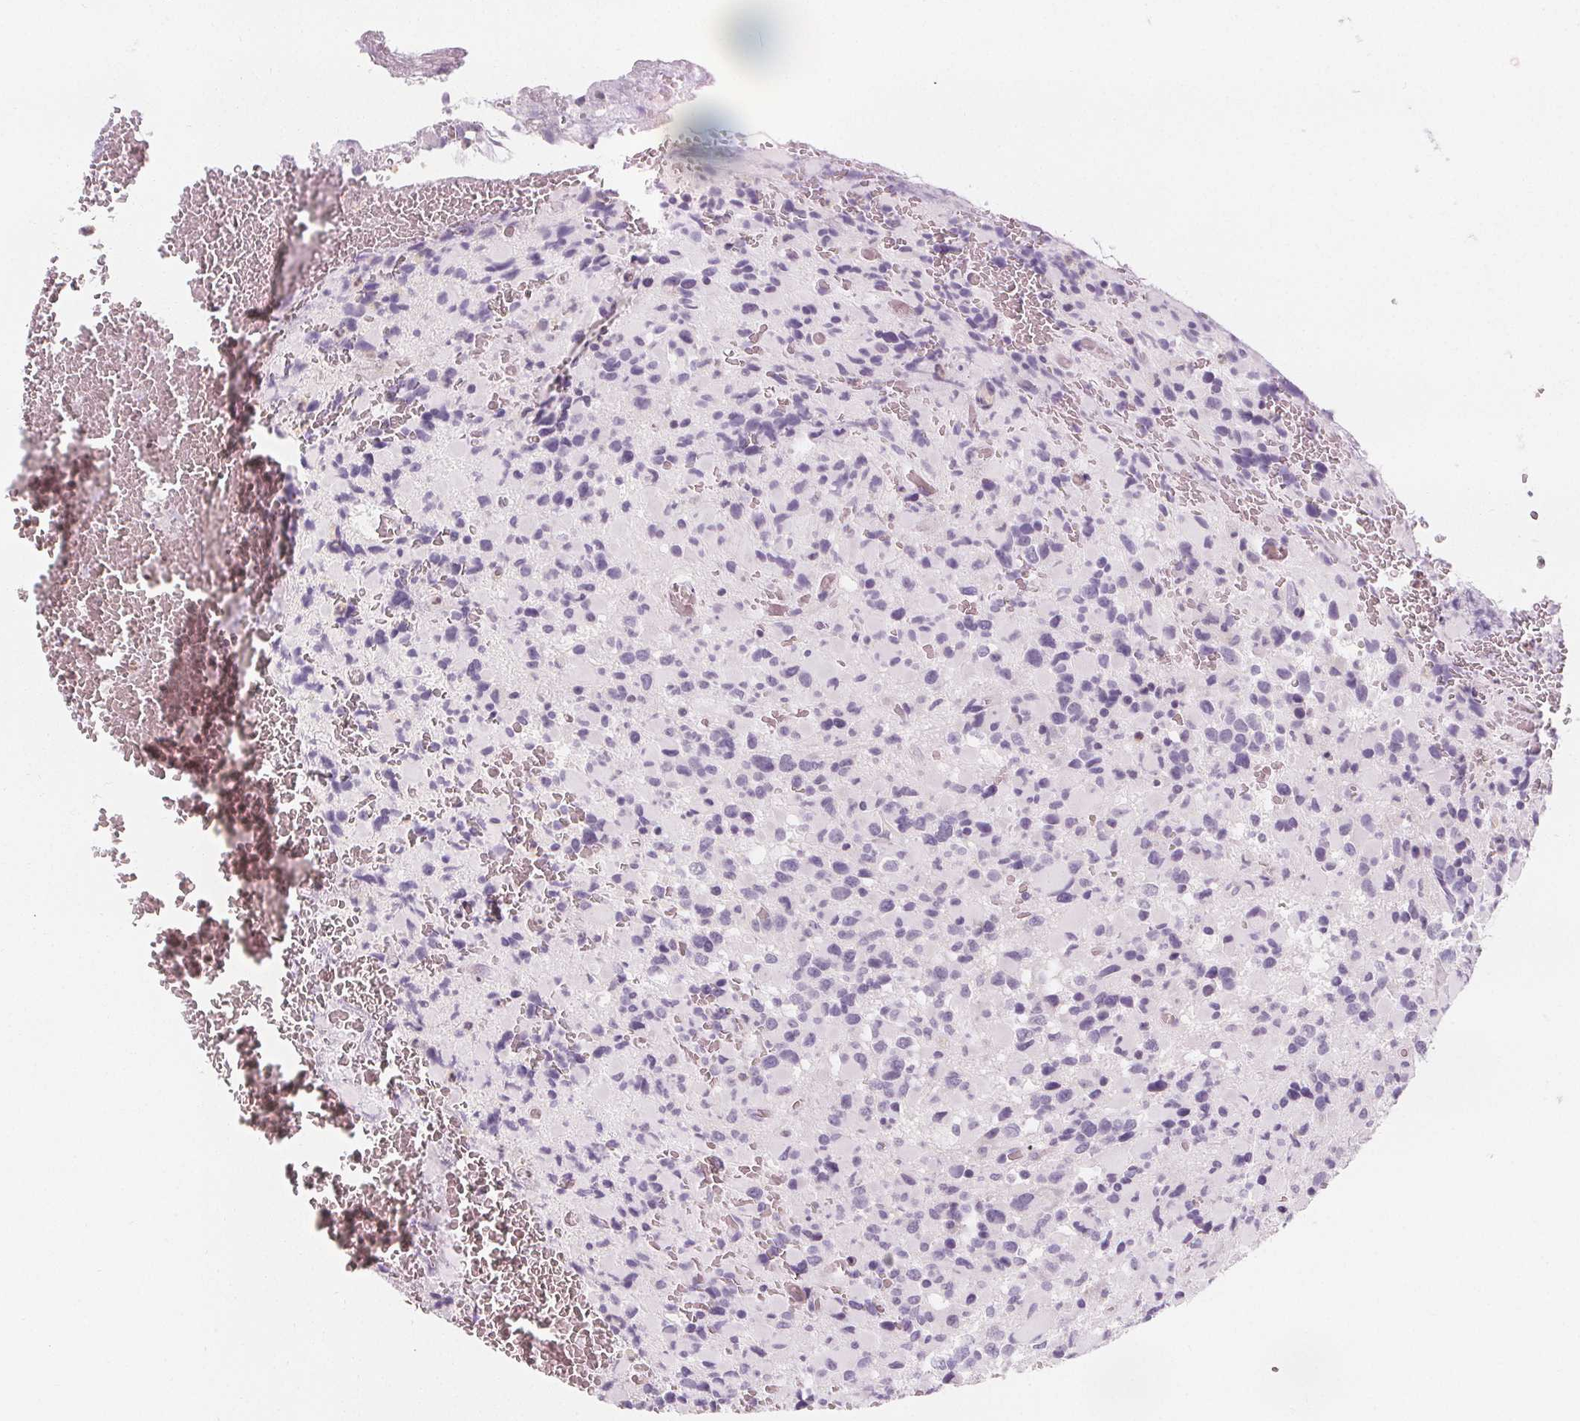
{"staining": {"intensity": "negative", "quantity": "none", "location": "none"}, "tissue": "glioma", "cell_type": "Tumor cells", "image_type": "cancer", "snomed": [{"axis": "morphology", "description": "Glioma, malignant, High grade"}, {"axis": "topography", "description": "Brain"}], "caption": "This is an immunohistochemistry photomicrograph of human glioma. There is no positivity in tumor cells.", "gene": "UGP2", "patient": {"sex": "female", "age": 40}}